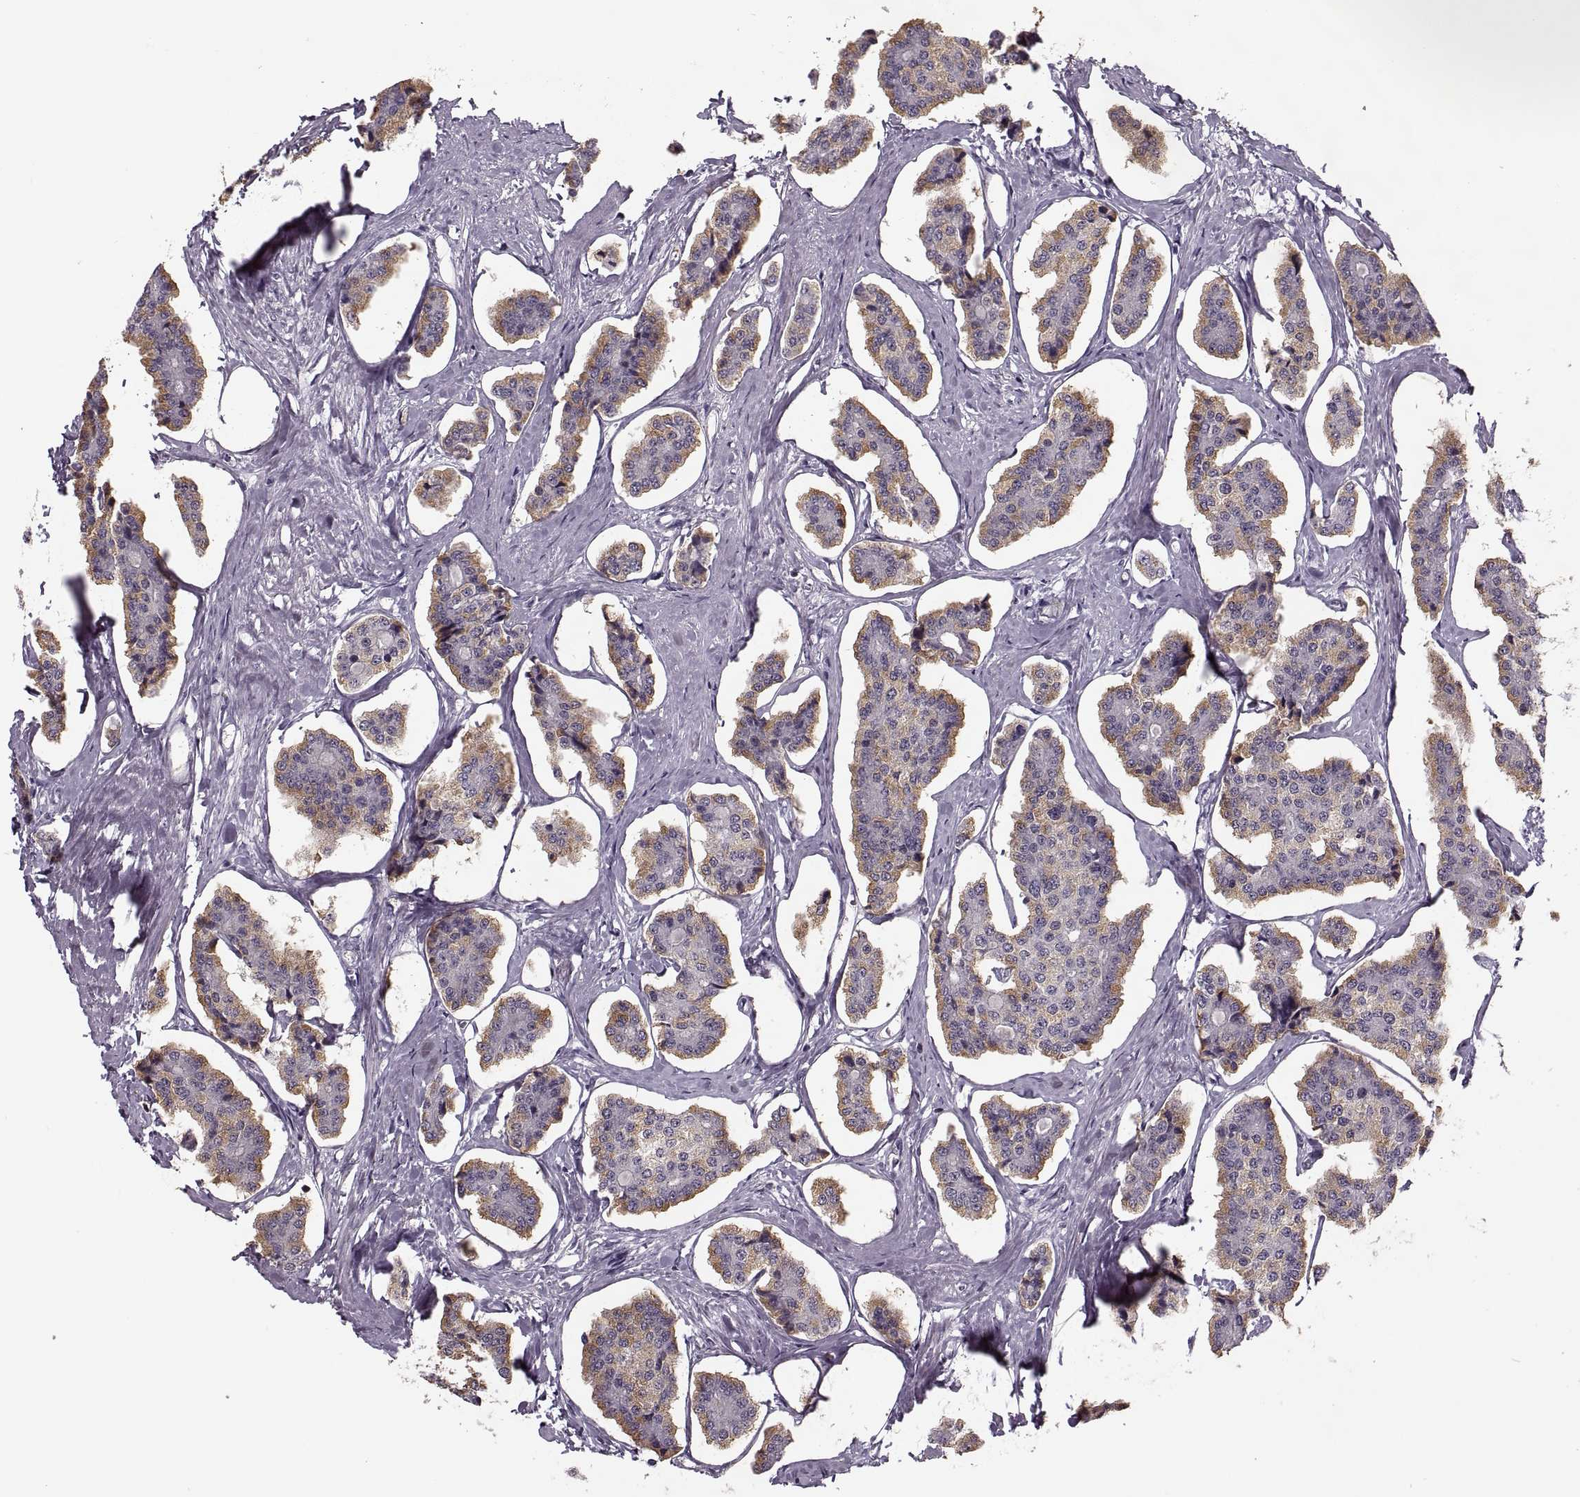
{"staining": {"intensity": "moderate", "quantity": "25%-75%", "location": "cytoplasmic/membranous"}, "tissue": "carcinoid", "cell_type": "Tumor cells", "image_type": "cancer", "snomed": [{"axis": "morphology", "description": "Carcinoid, malignant, NOS"}, {"axis": "topography", "description": "Small intestine"}], "caption": "IHC (DAB (3,3'-diaminobenzidine)) staining of carcinoid demonstrates moderate cytoplasmic/membranous protein expression in about 25%-75% of tumor cells.", "gene": "LUZP2", "patient": {"sex": "female", "age": 65}}